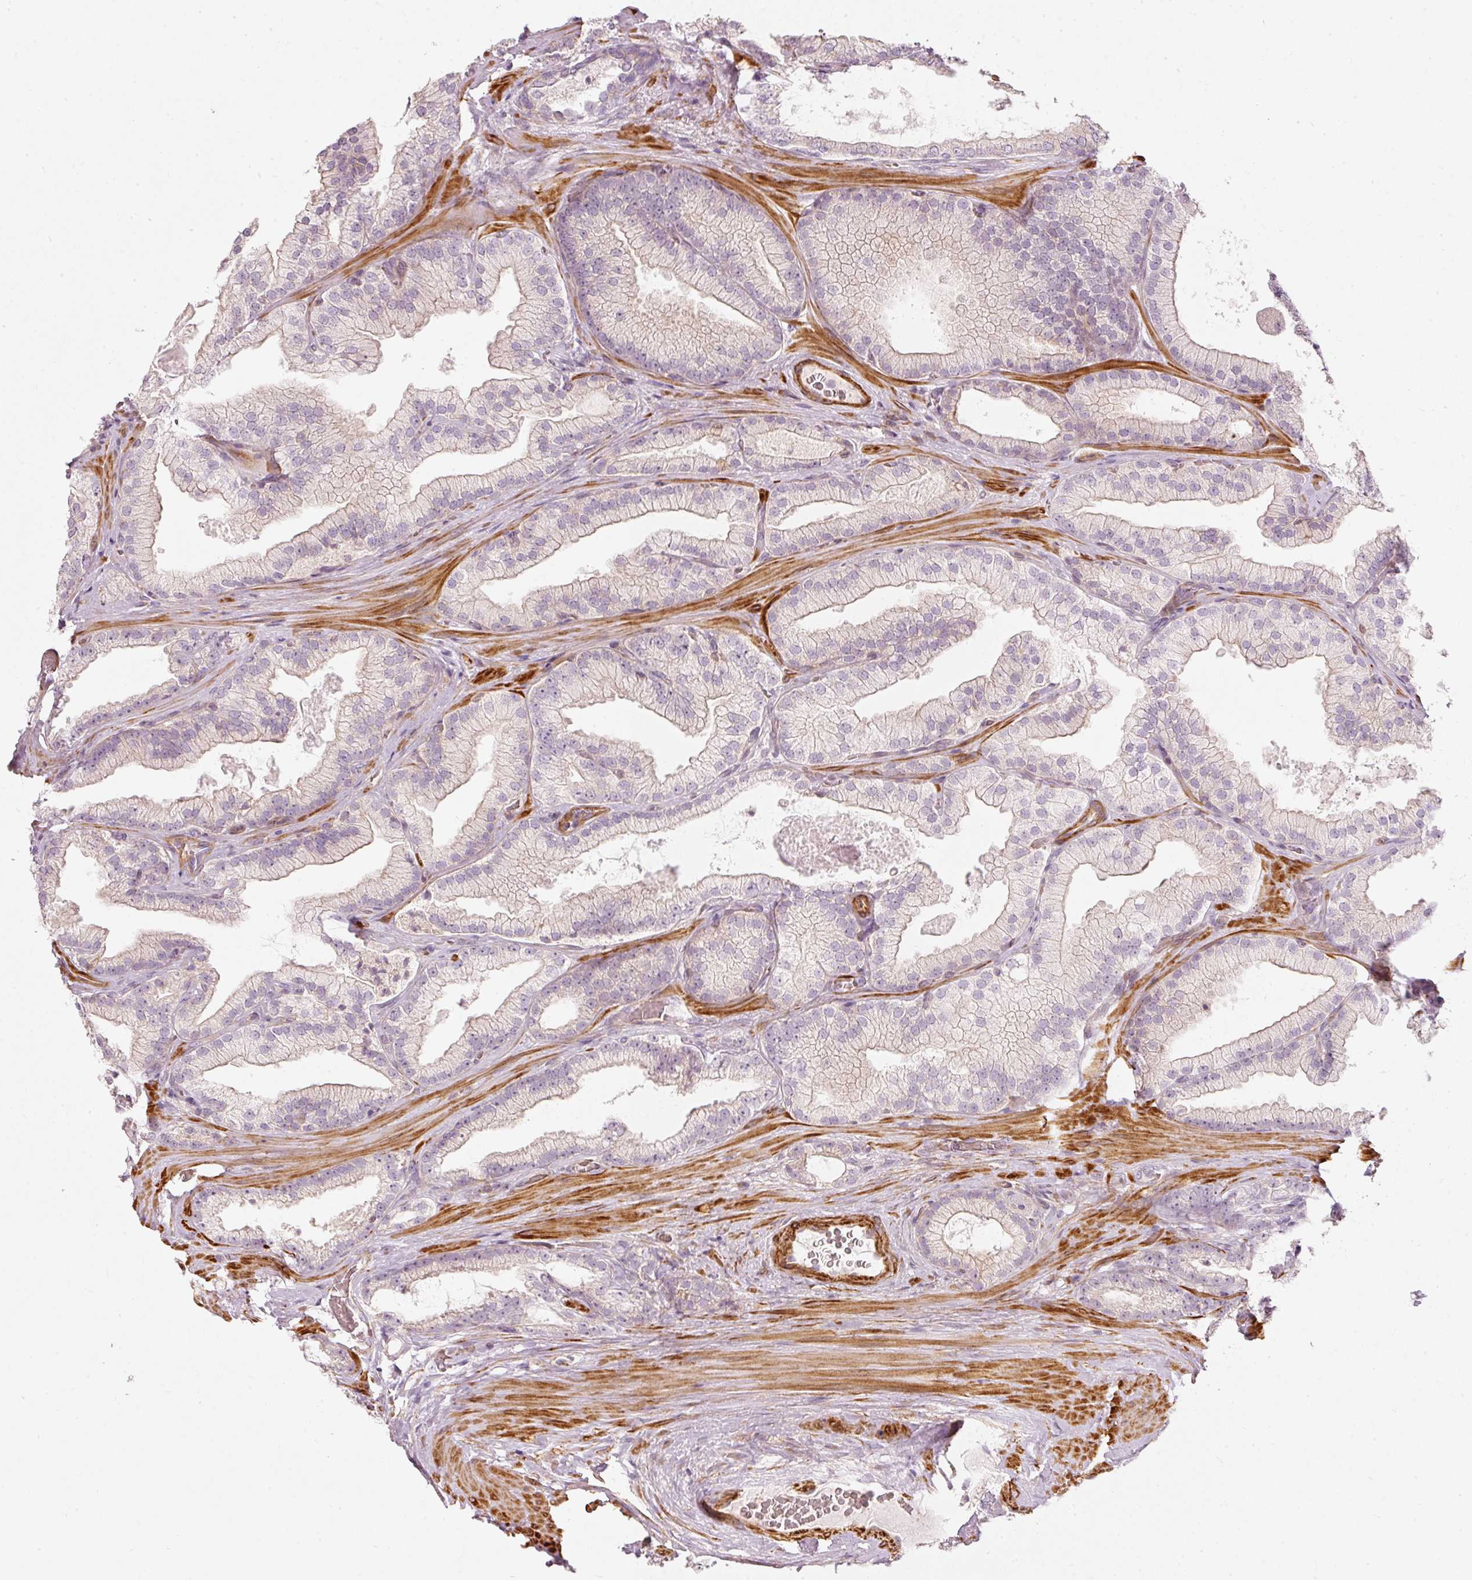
{"staining": {"intensity": "negative", "quantity": "none", "location": "none"}, "tissue": "prostate cancer", "cell_type": "Tumor cells", "image_type": "cancer", "snomed": [{"axis": "morphology", "description": "Adenocarcinoma, High grade"}, {"axis": "topography", "description": "Prostate"}], "caption": "This is an IHC photomicrograph of prostate cancer. There is no positivity in tumor cells.", "gene": "KCNQ1", "patient": {"sex": "male", "age": 68}}